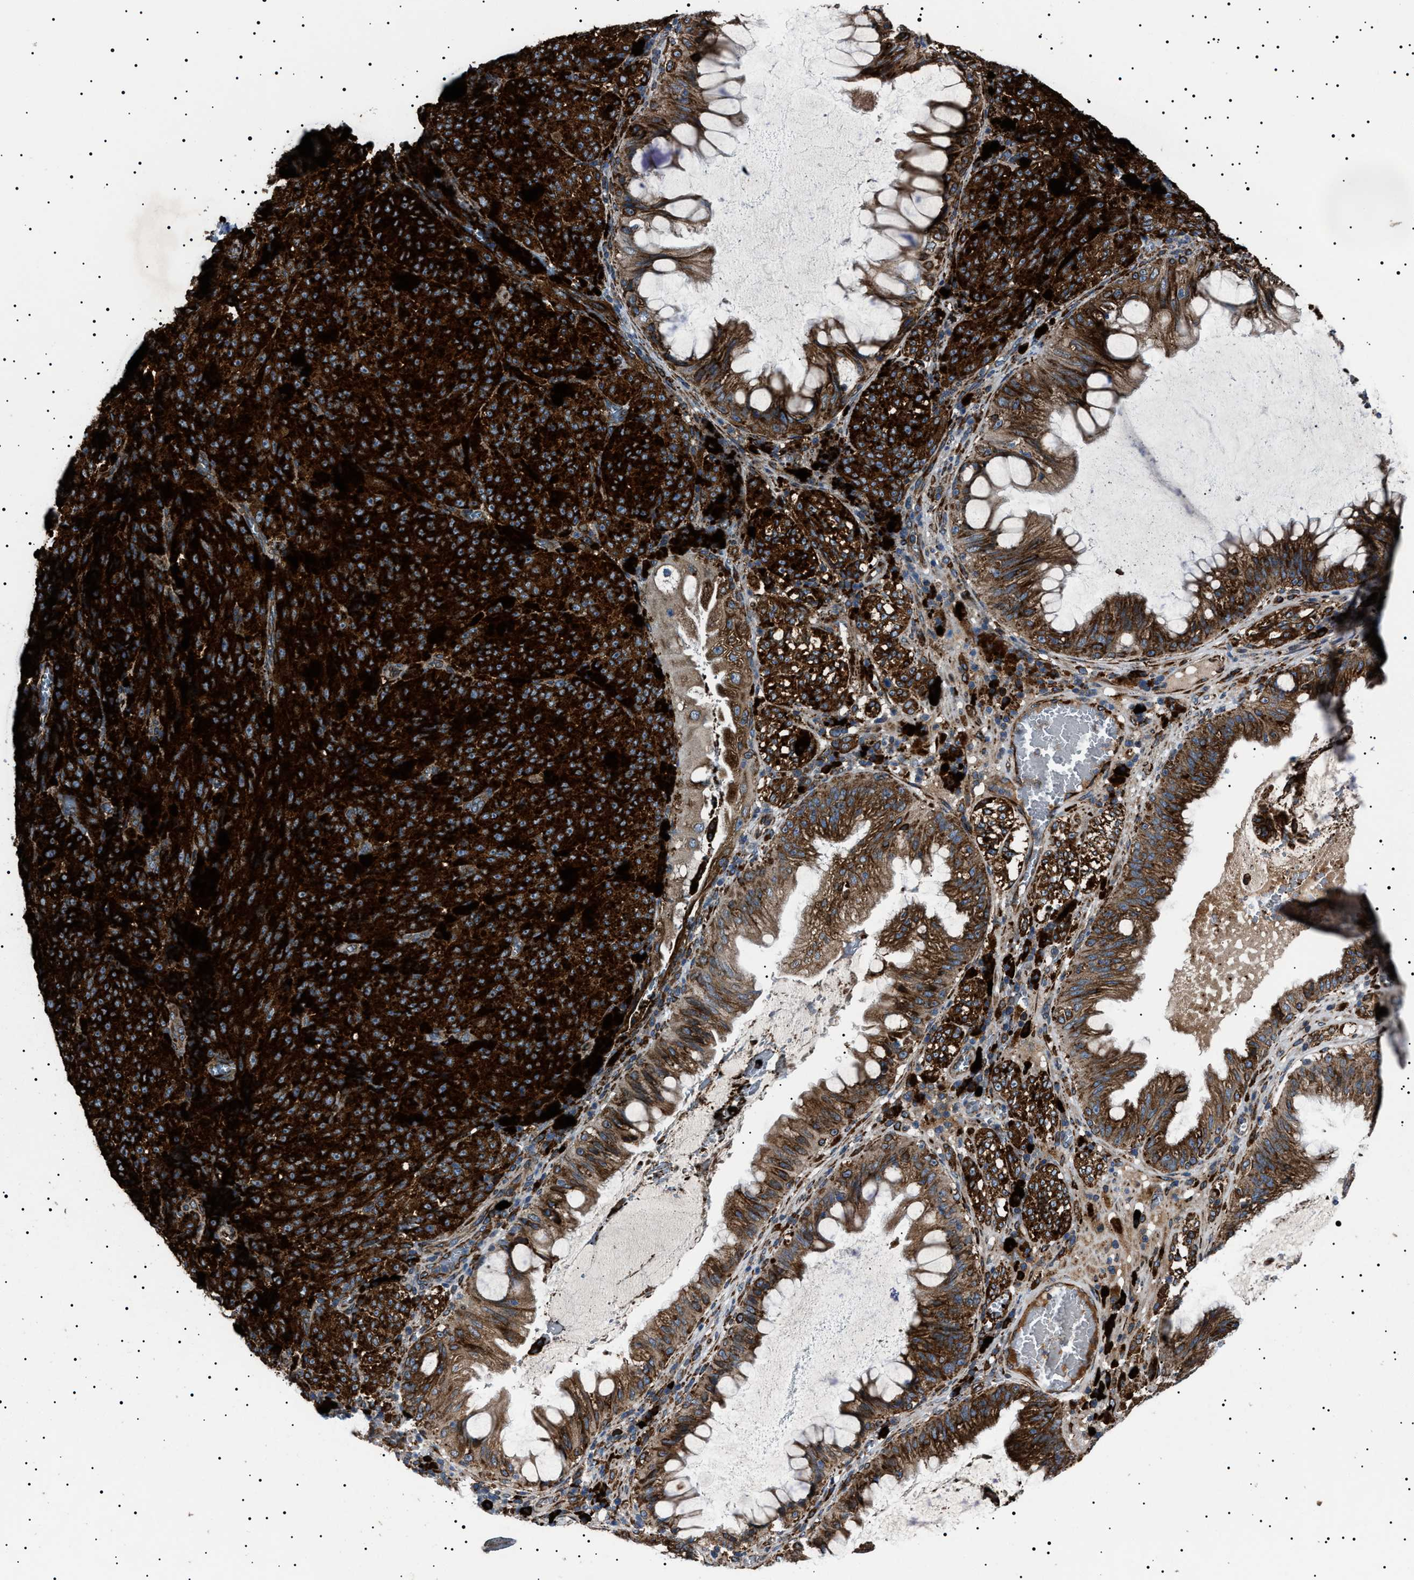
{"staining": {"intensity": "strong", "quantity": ">75%", "location": "cytoplasmic/membranous"}, "tissue": "melanoma", "cell_type": "Tumor cells", "image_type": "cancer", "snomed": [{"axis": "morphology", "description": "Malignant melanoma, NOS"}, {"axis": "topography", "description": "Rectum"}], "caption": "Melanoma stained with DAB (3,3'-diaminobenzidine) immunohistochemistry (IHC) exhibits high levels of strong cytoplasmic/membranous staining in approximately >75% of tumor cells.", "gene": "TOP1MT", "patient": {"sex": "female", "age": 81}}